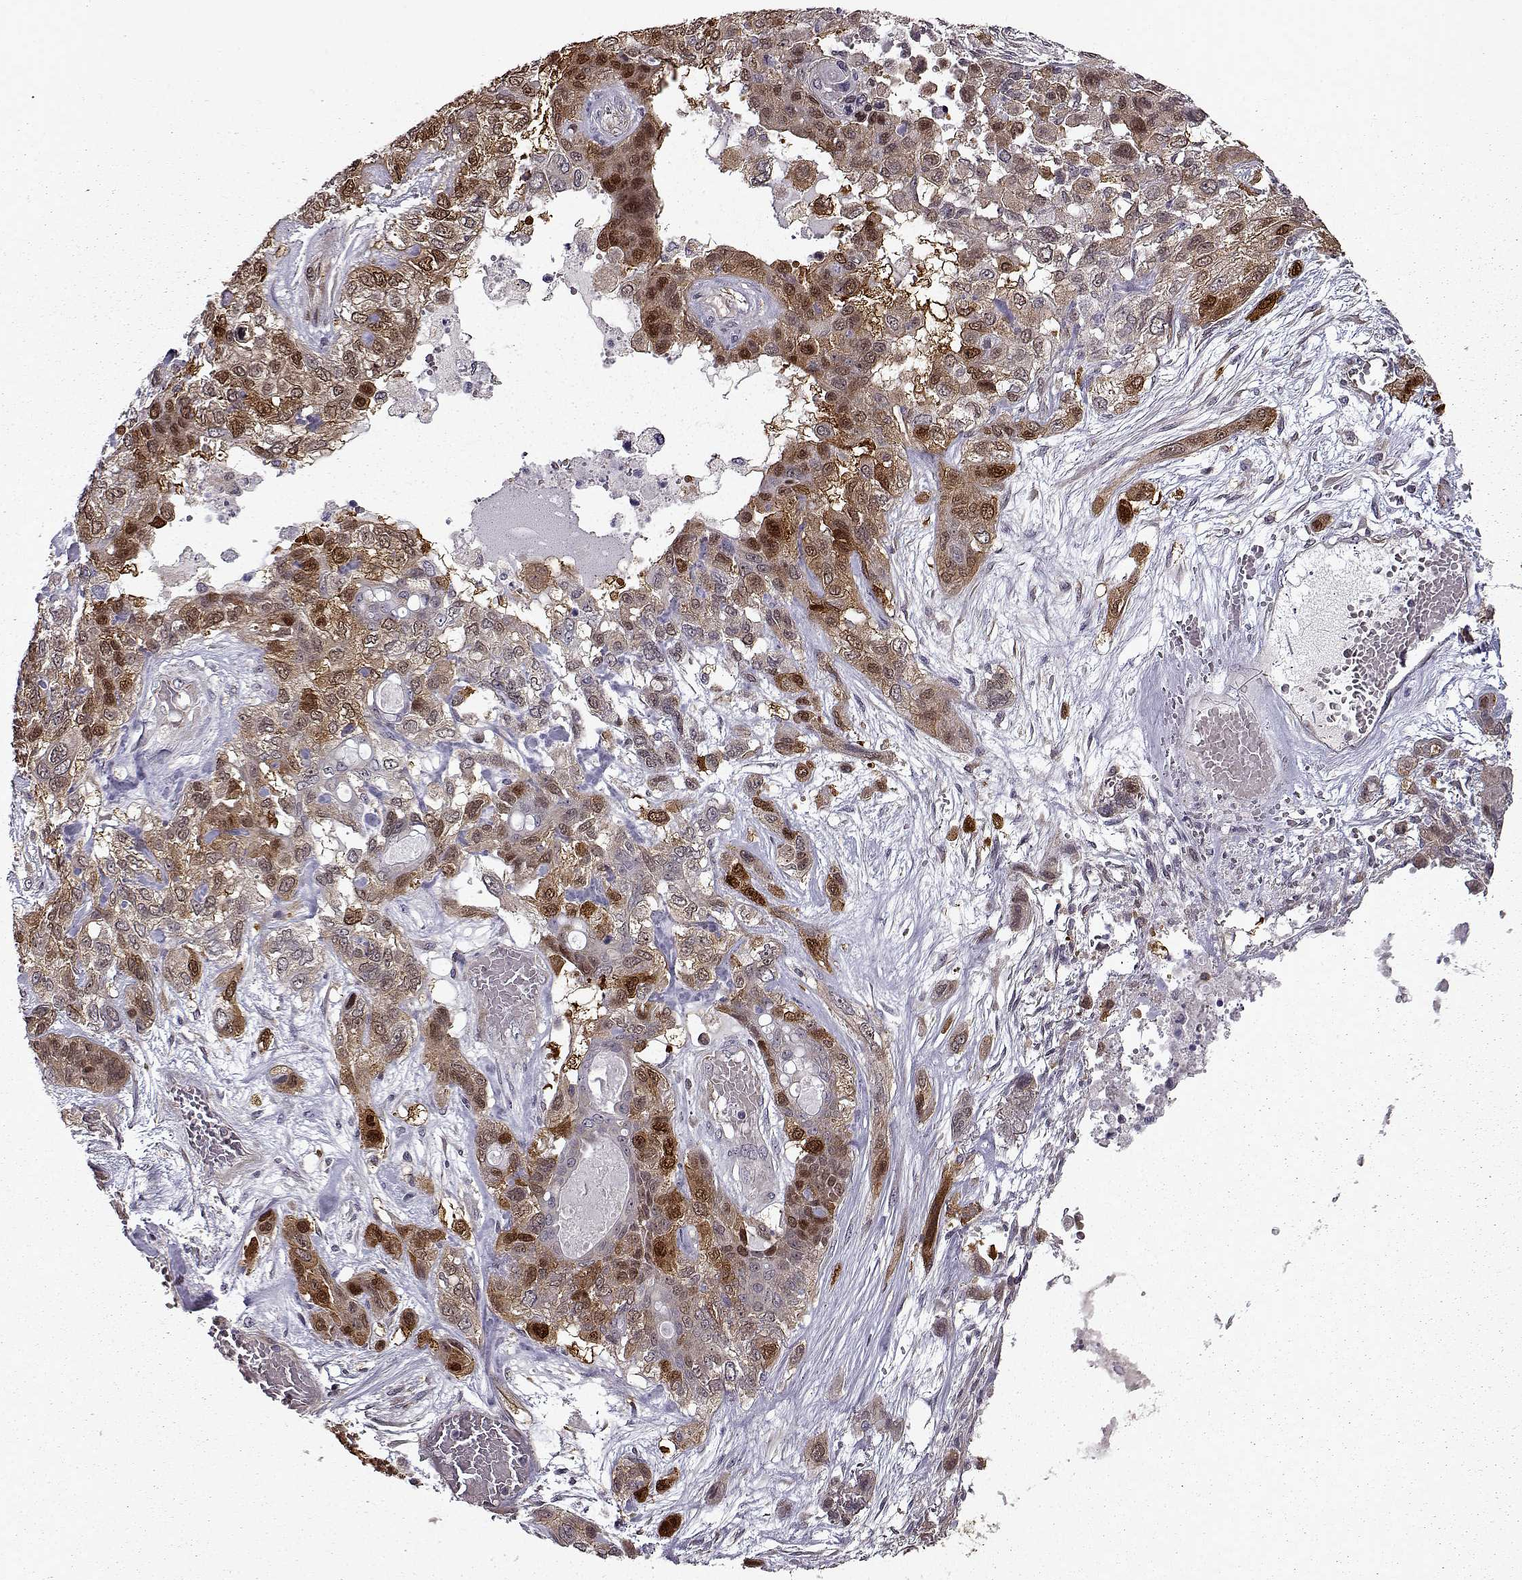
{"staining": {"intensity": "strong", "quantity": "25%-75%", "location": "cytoplasmic/membranous,nuclear"}, "tissue": "lung cancer", "cell_type": "Tumor cells", "image_type": "cancer", "snomed": [{"axis": "morphology", "description": "Squamous cell carcinoma, NOS"}, {"axis": "topography", "description": "Lung"}], "caption": "Squamous cell carcinoma (lung) tissue exhibits strong cytoplasmic/membranous and nuclear expression in approximately 25%-75% of tumor cells, visualized by immunohistochemistry.", "gene": "RANBP1", "patient": {"sex": "female", "age": 70}}